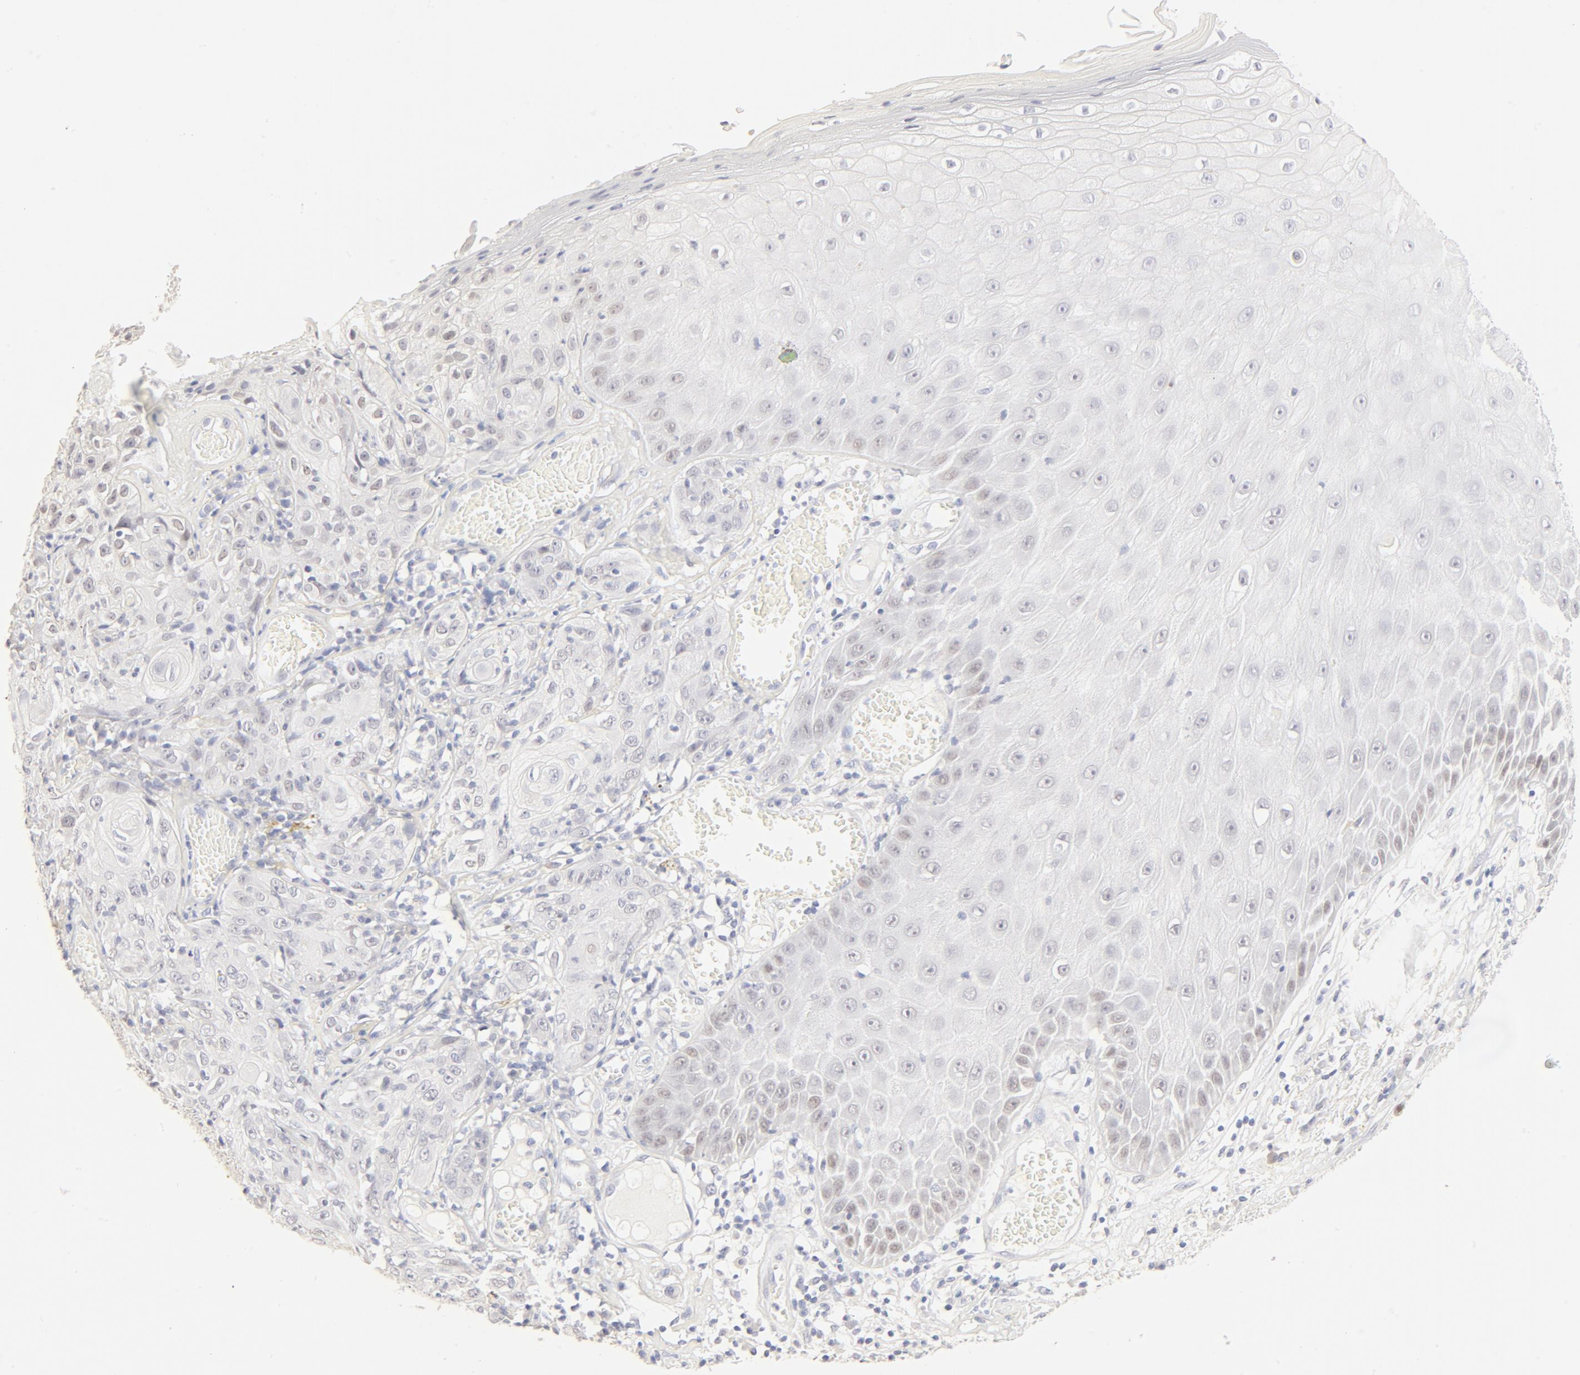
{"staining": {"intensity": "negative", "quantity": "none", "location": "none"}, "tissue": "skin cancer", "cell_type": "Tumor cells", "image_type": "cancer", "snomed": [{"axis": "morphology", "description": "Squamous cell carcinoma, NOS"}, {"axis": "topography", "description": "Skin"}], "caption": "A micrograph of human skin cancer is negative for staining in tumor cells. (Immunohistochemistry (ihc), brightfield microscopy, high magnification).", "gene": "FCGBP", "patient": {"sex": "male", "age": 65}}